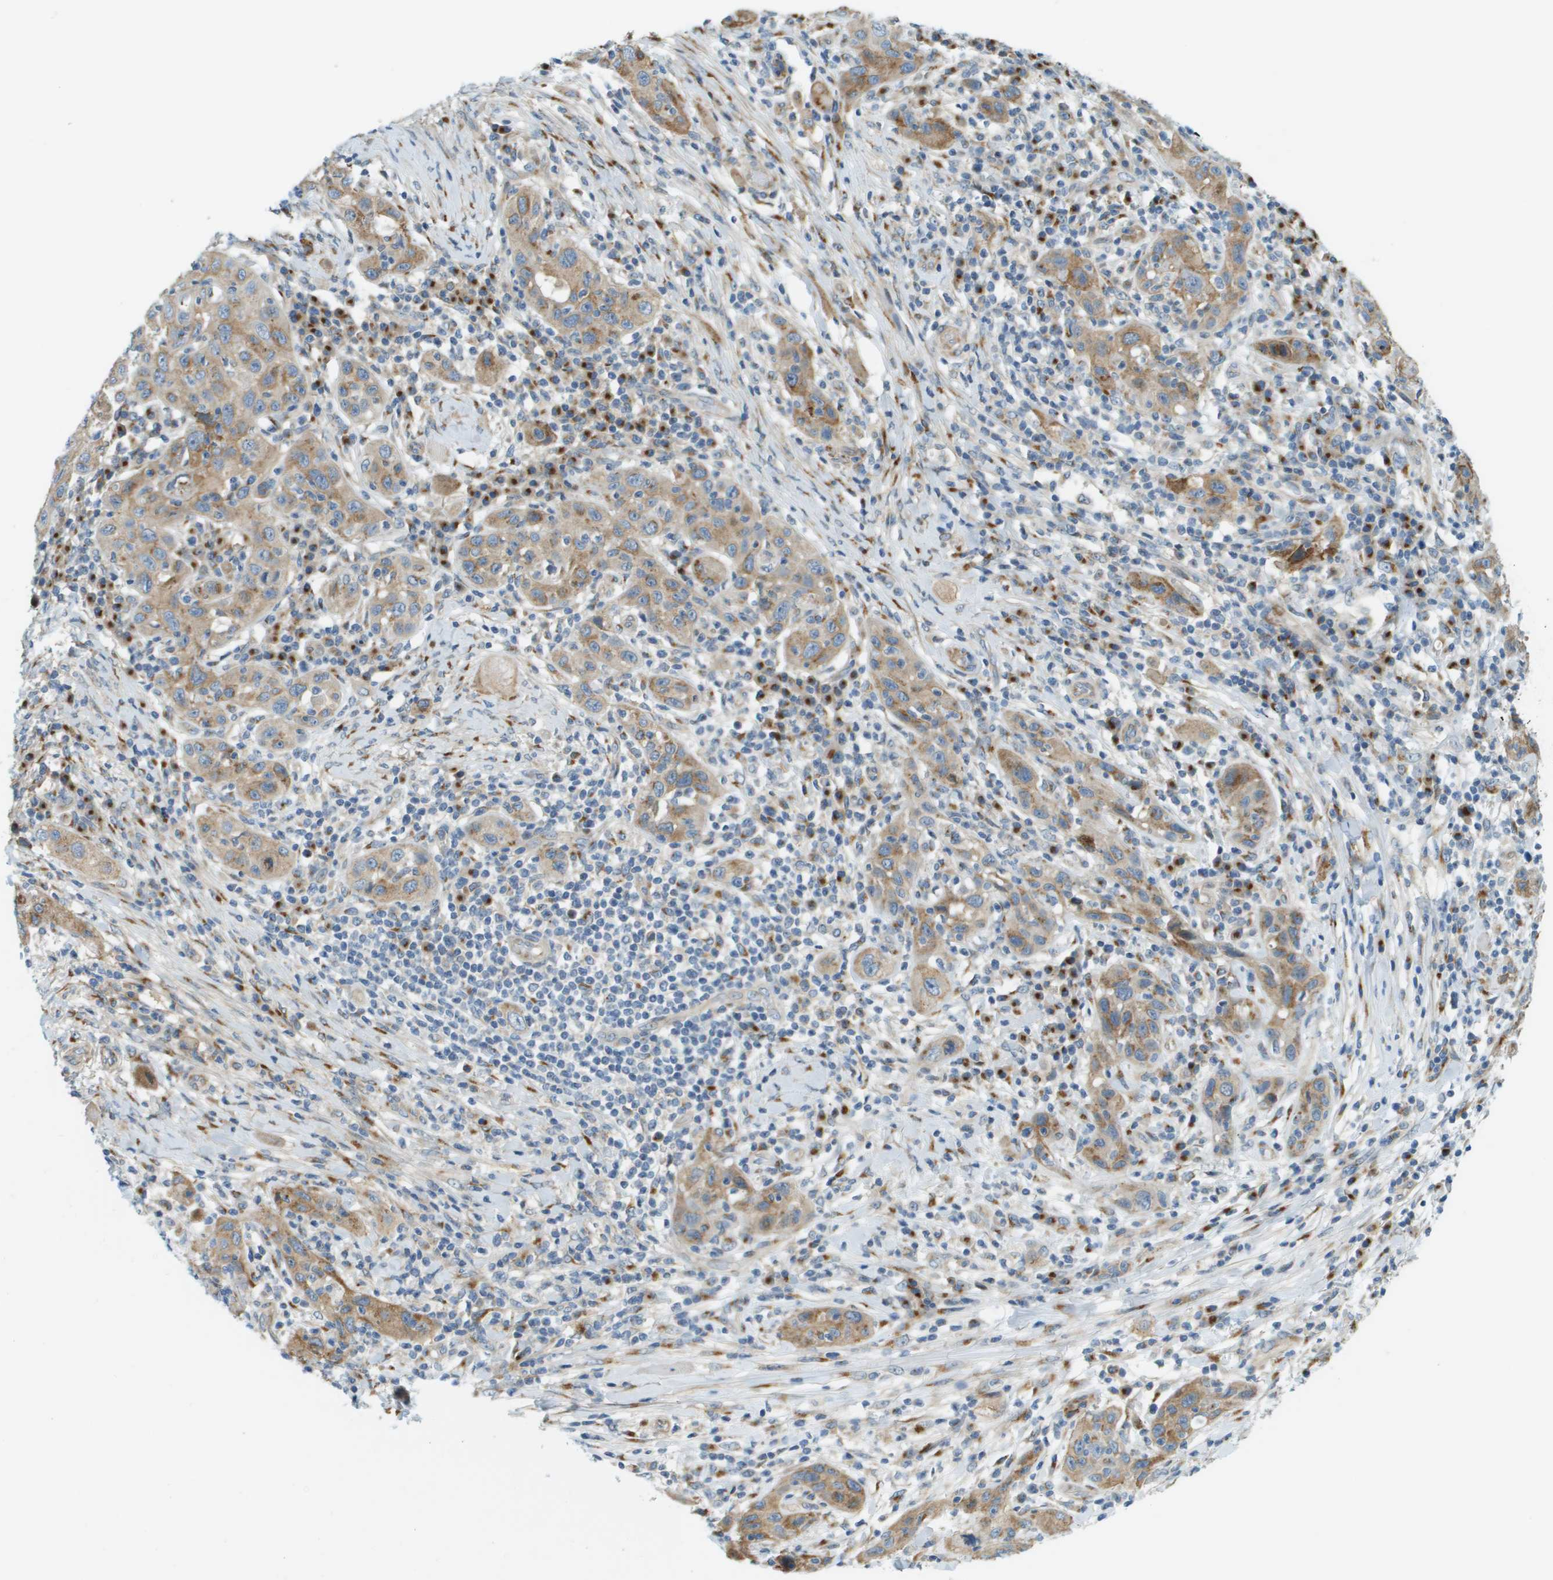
{"staining": {"intensity": "moderate", "quantity": ">75%", "location": "cytoplasmic/membranous"}, "tissue": "skin cancer", "cell_type": "Tumor cells", "image_type": "cancer", "snomed": [{"axis": "morphology", "description": "Squamous cell carcinoma, NOS"}, {"axis": "topography", "description": "Skin"}], "caption": "Skin cancer (squamous cell carcinoma) was stained to show a protein in brown. There is medium levels of moderate cytoplasmic/membranous expression in approximately >75% of tumor cells.", "gene": "ACBD3", "patient": {"sex": "female", "age": 88}}